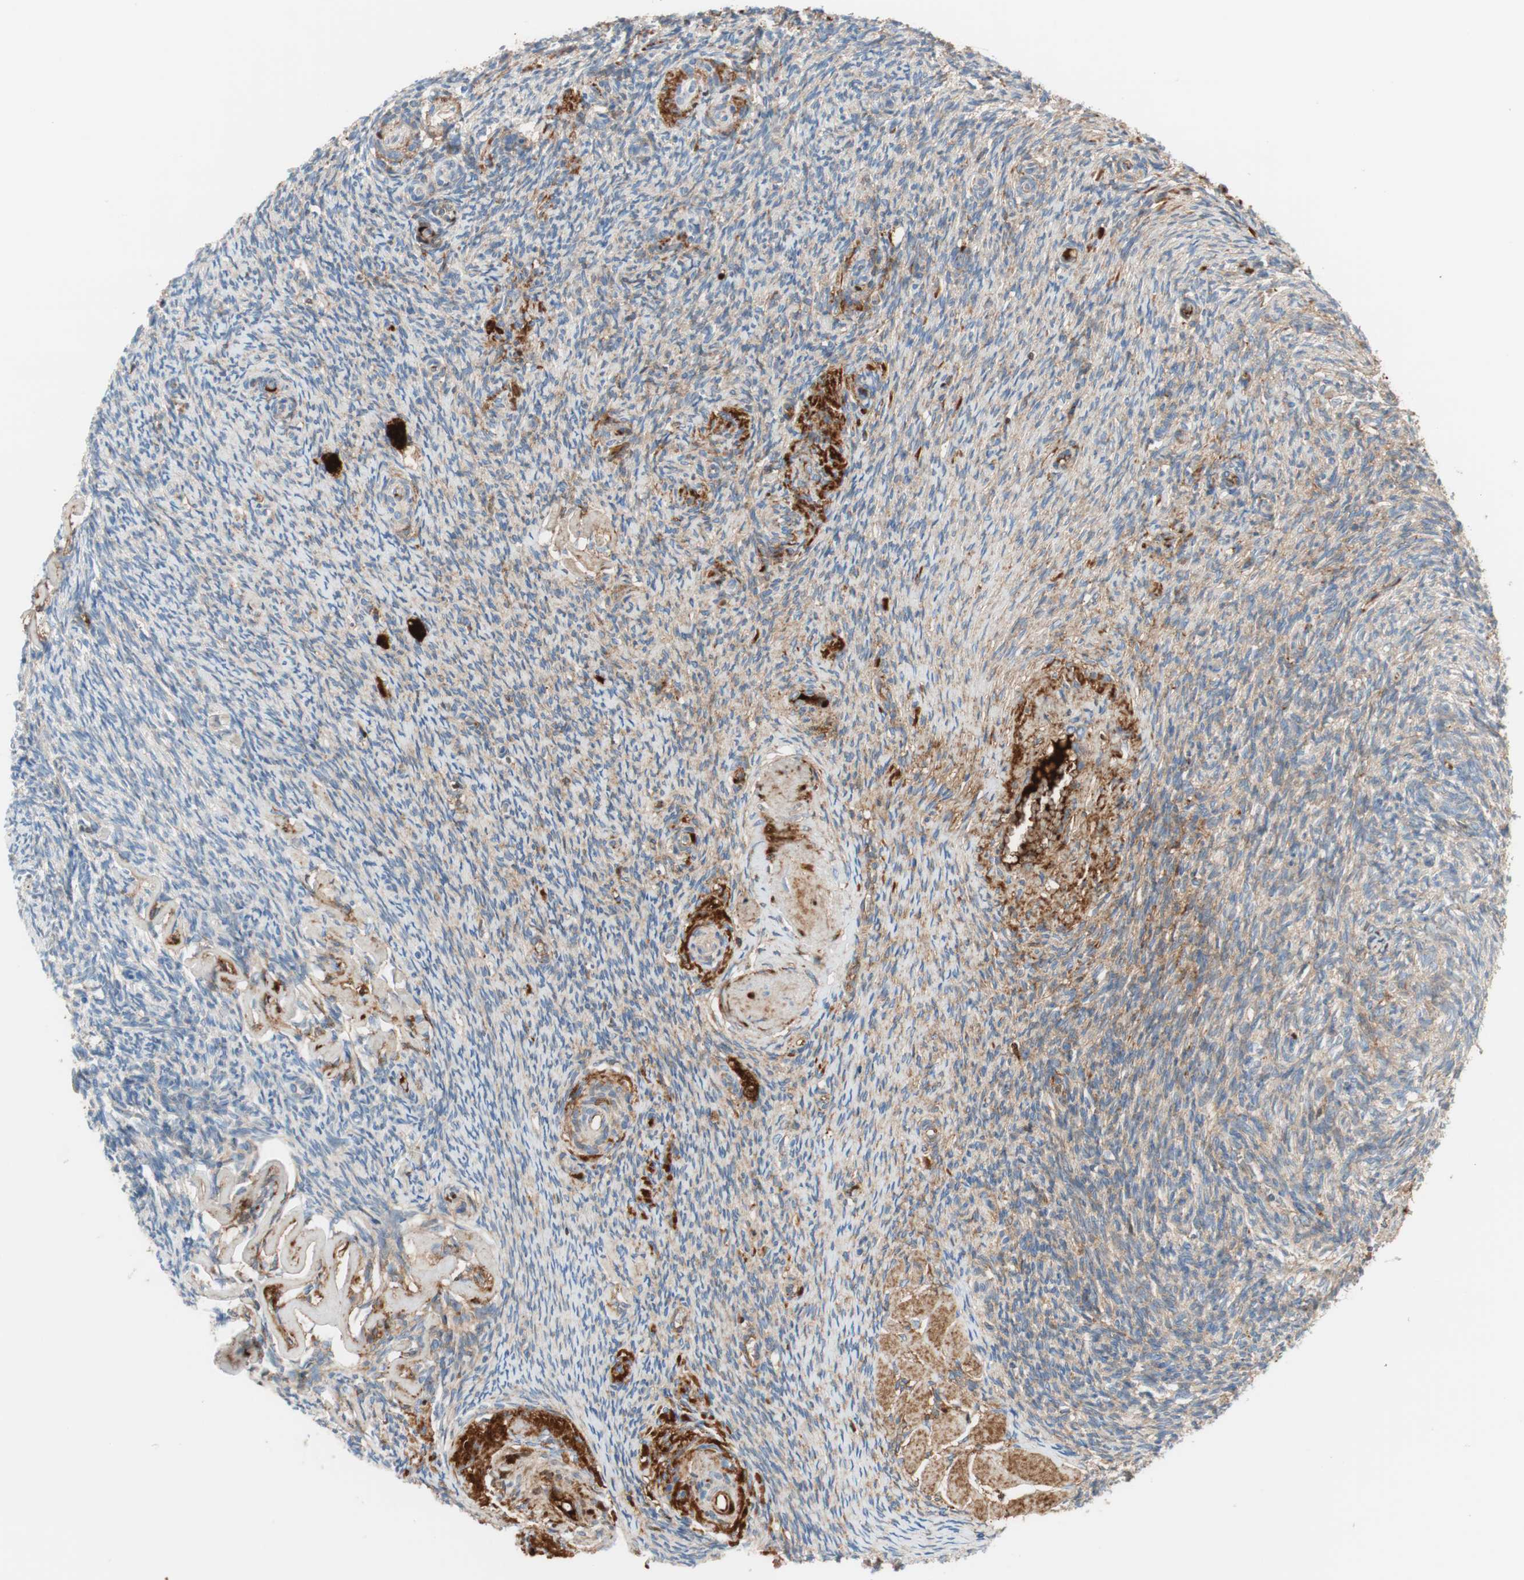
{"staining": {"intensity": "negative", "quantity": "none", "location": "none"}, "tissue": "ovary", "cell_type": "Follicle cells", "image_type": "normal", "snomed": [{"axis": "morphology", "description": "Normal tissue, NOS"}, {"axis": "topography", "description": "Ovary"}], "caption": "Follicle cells show no significant protein expression in unremarkable ovary. (Stains: DAB (3,3'-diaminobenzidine) IHC with hematoxylin counter stain, Microscopy: brightfield microscopy at high magnification).", "gene": "RBP4", "patient": {"sex": "female", "age": 60}}